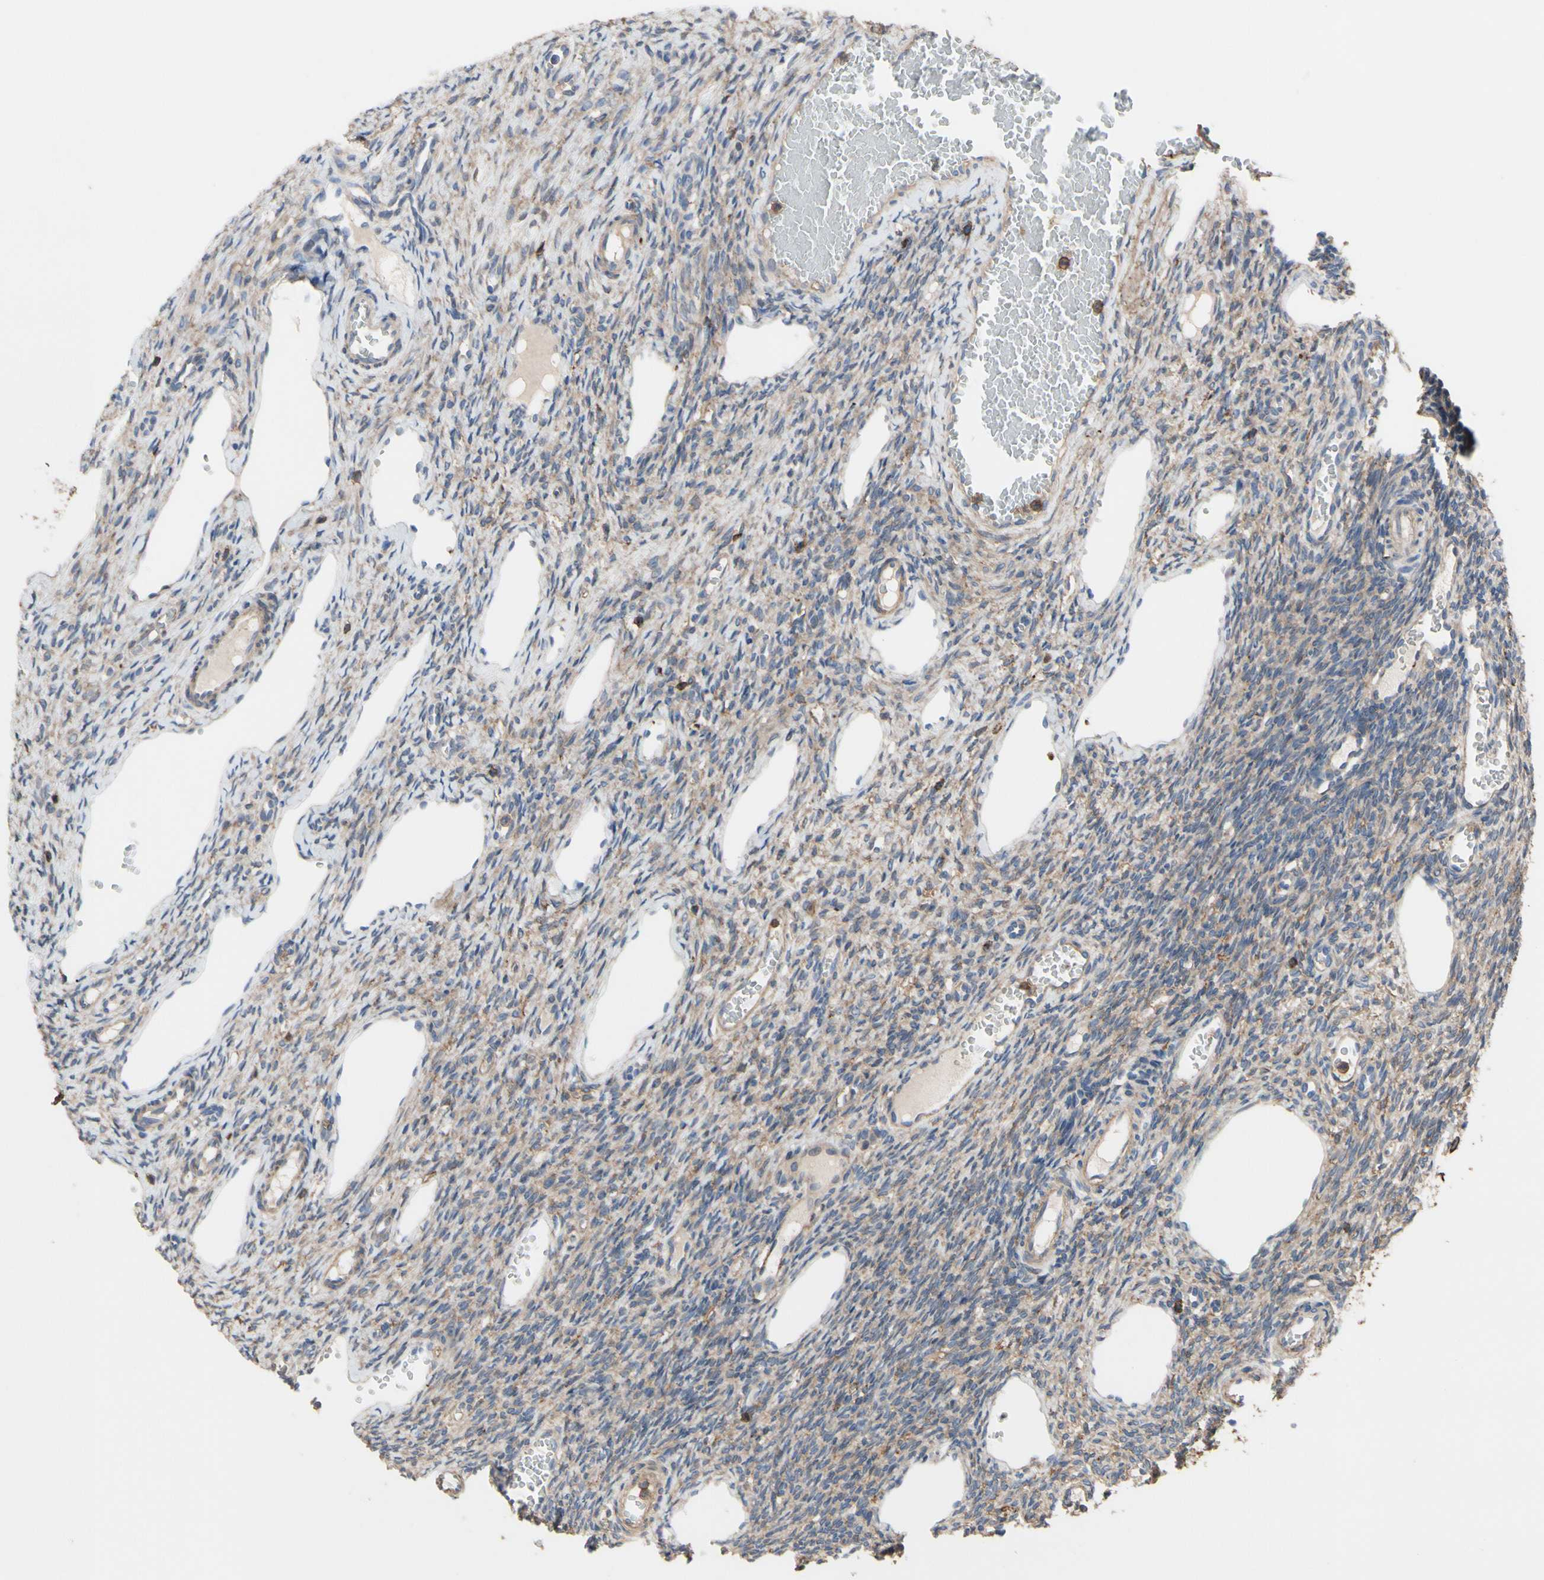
{"staining": {"intensity": "moderate", "quantity": ">75%", "location": "cytoplasmic/membranous"}, "tissue": "ovary", "cell_type": "Ovarian stroma cells", "image_type": "normal", "snomed": [{"axis": "morphology", "description": "Normal tissue, NOS"}, {"axis": "topography", "description": "Ovary"}], "caption": "Ovary stained with DAB (3,3'-diaminobenzidine) immunohistochemistry reveals medium levels of moderate cytoplasmic/membranous positivity in approximately >75% of ovarian stroma cells. (Brightfield microscopy of DAB IHC at high magnification).", "gene": "ANXA6", "patient": {"sex": "female", "age": 33}}